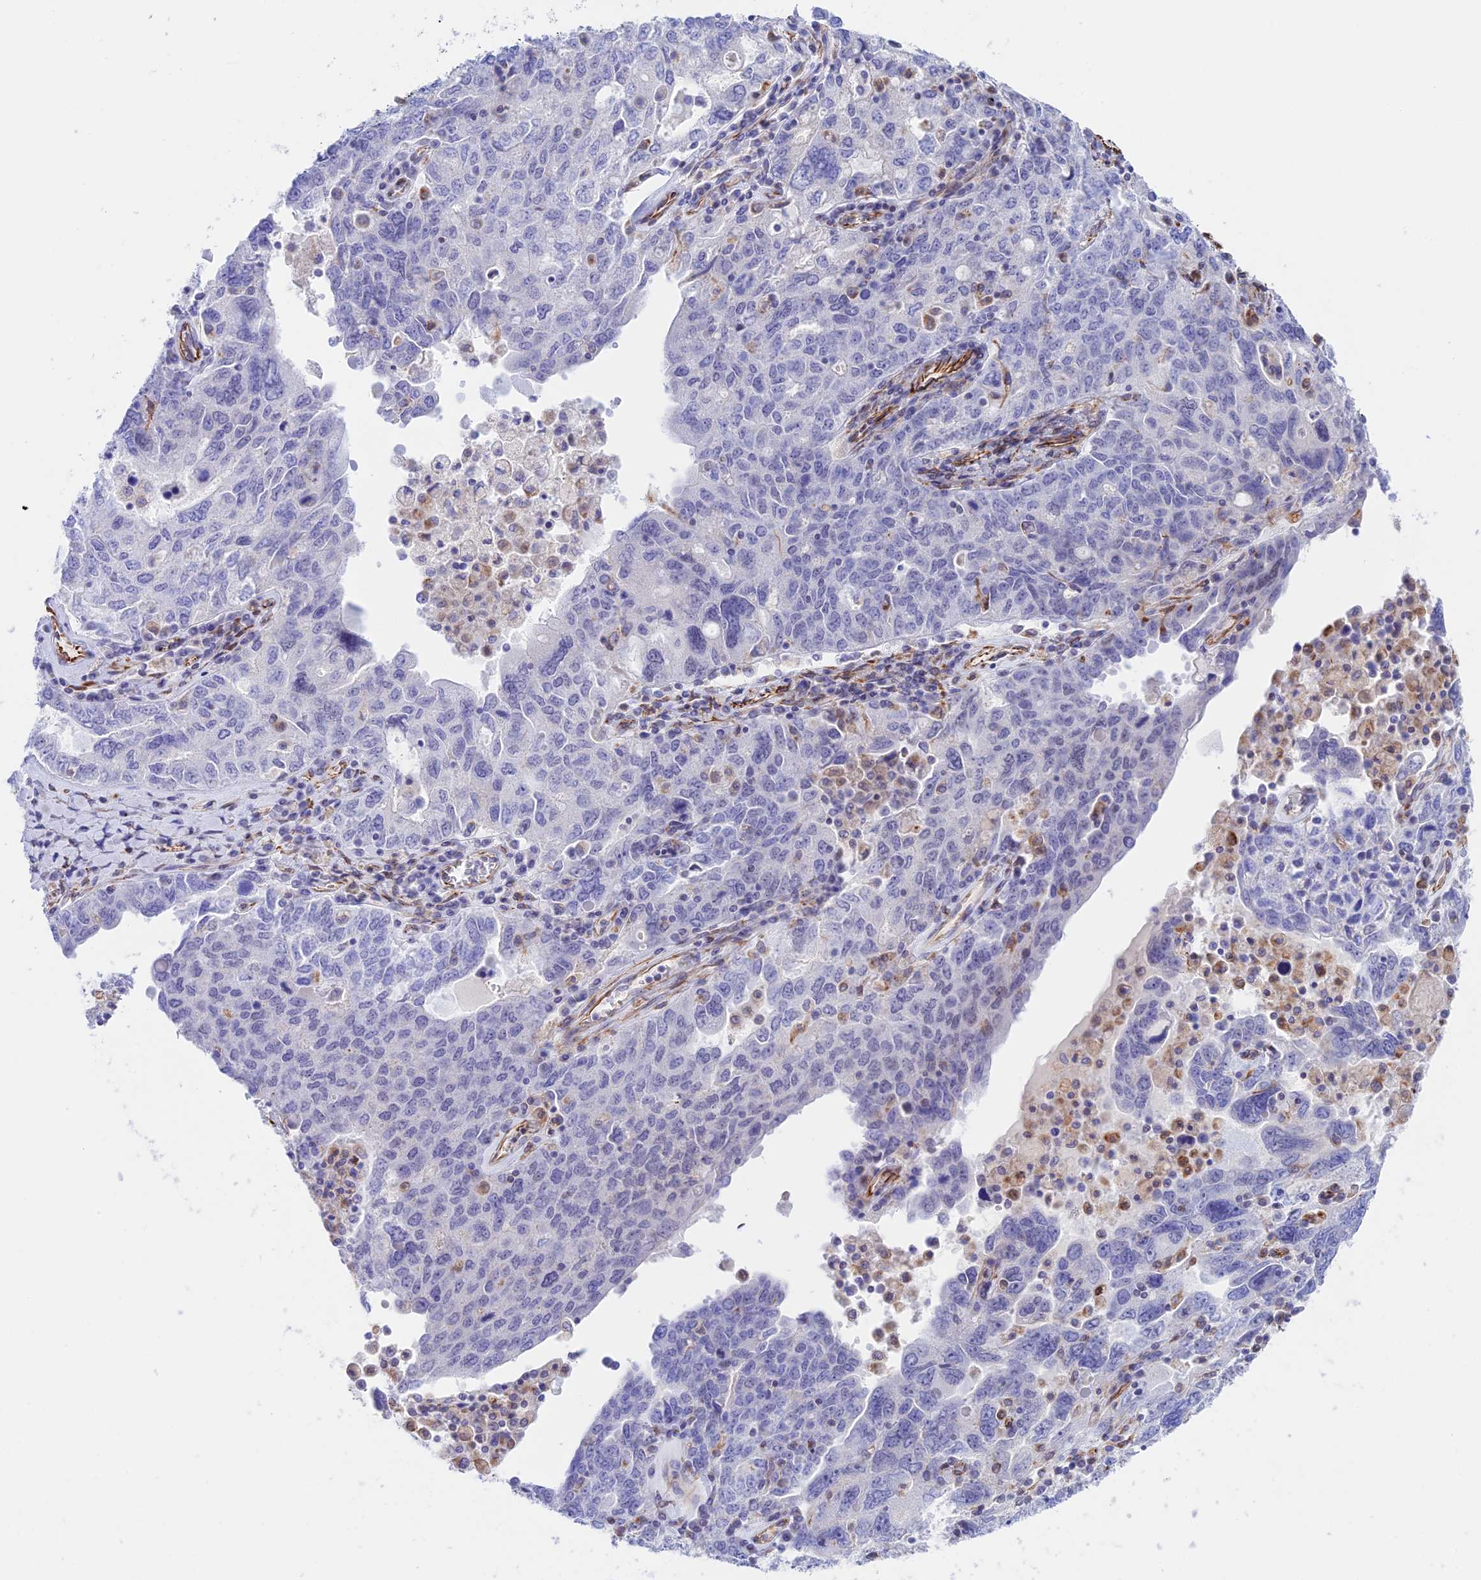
{"staining": {"intensity": "negative", "quantity": "none", "location": "none"}, "tissue": "ovarian cancer", "cell_type": "Tumor cells", "image_type": "cancer", "snomed": [{"axis": "morphology", "description": "Carcinoma, endometroid"}, {"axis": "topography", "description": "Ovary"}], "caption": "IHC histopathology image of human ovarian cancer (endometroid carcinoma) stained for a protein (brown), which displays no expression in tumor cells.", "gene": "ZNF652", "patient": {"sex": "female", "age": 62}}